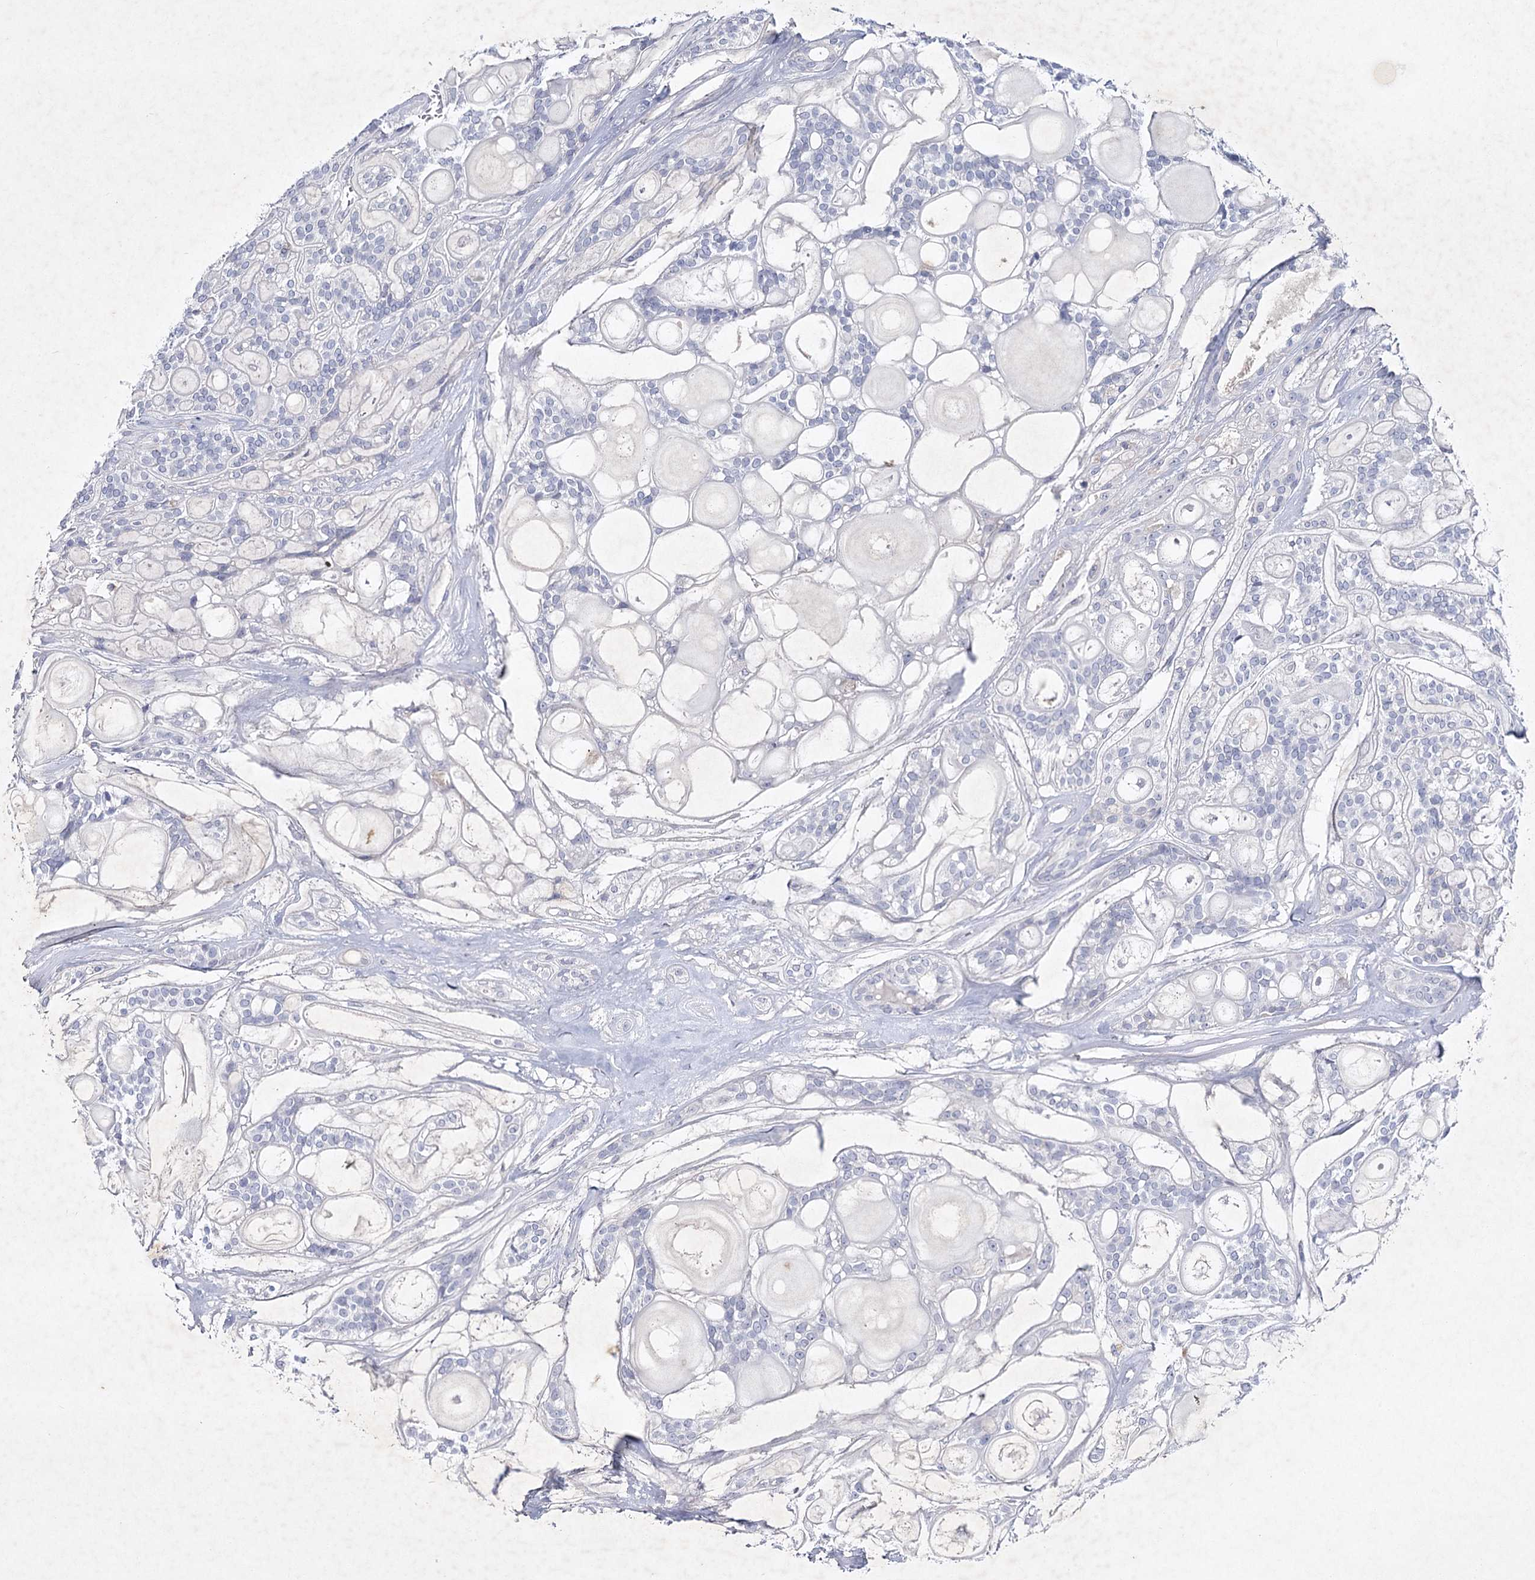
{"staining": {"intensity": "negative", "quantity": "none", "location": "none"}, "tissue": "head and neck cancer", "cell_type": "Tumor cells", "image_type": "cancer", "snomed": [{"axis": "morphology", "description": "Adenocarcinoma, NOS"}, {"axis": "topography", "description": "Head-Neck"}], "caption": "The histopathology image demonstrates no significant positivity in tumor cells of head and neck cancer (adenocarcinoma). The staining was performed using DAB to visualize the protein expression in brown, while the nuclei were stained in blue with hematoxylin (Magnification: 20x).", "gene": "MAP3K13", "patient": {"sex": "male", "age": 66}}